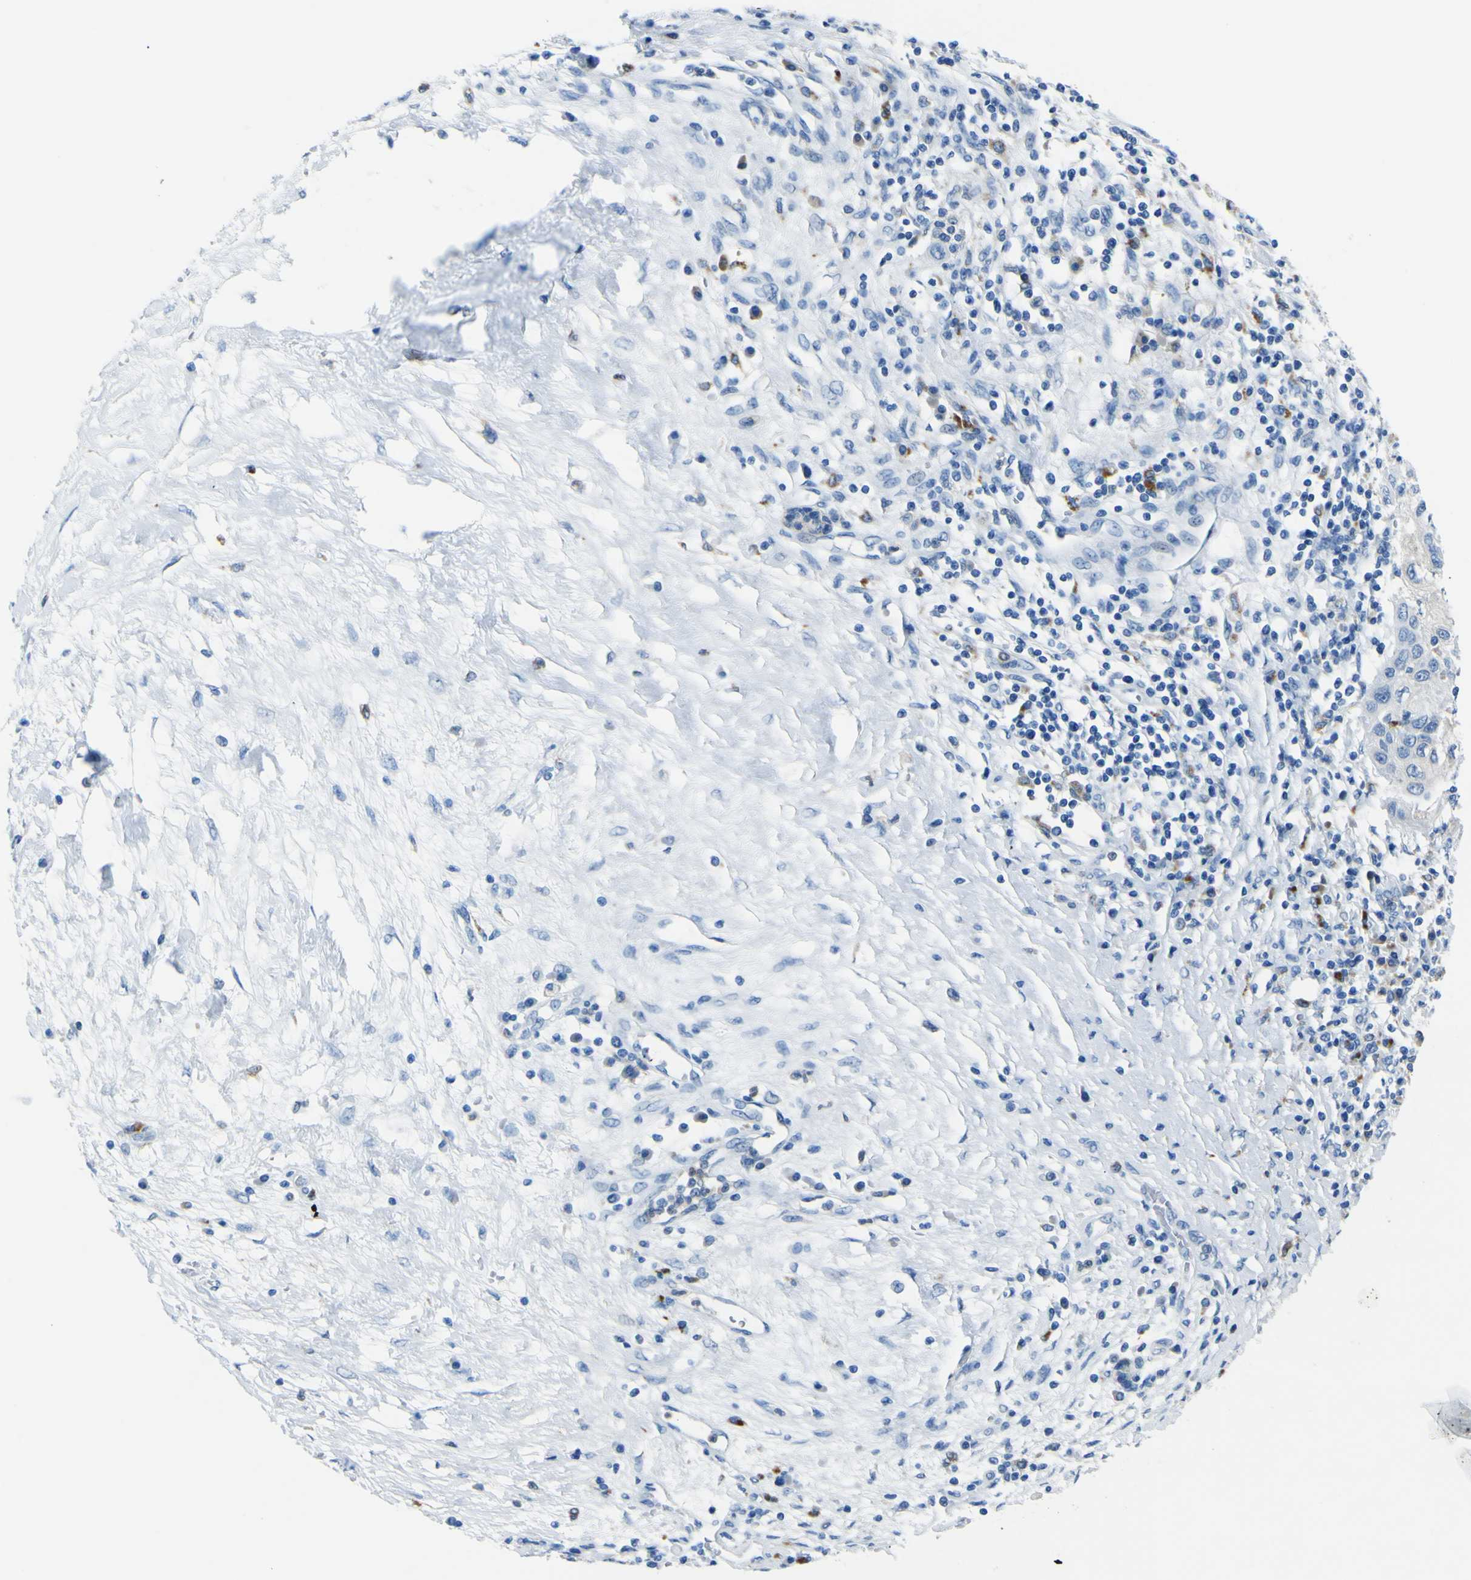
{"staining": {"intensity": "weak", "quantity": "<25%", "location": "cytoplasmic/membranous"}, "tissue": "pancreatic cancer", "cell_type": "Tumor cells", "image_type": "cancer", "snomed": [{"axis": "morphology", "description": "Adenocarcinoma, NOS"}, {"axis": "topography", "description": "Pancreas"}], "caption": "High power microscopy micrograph of an immunohistochemistry (IHC) histopathology image of pancreatic adenocarcinoma, revealing no significant staining in tumor cells.", "gene": "ACSL1", "patient": {"sex": "female", "age": 70}}